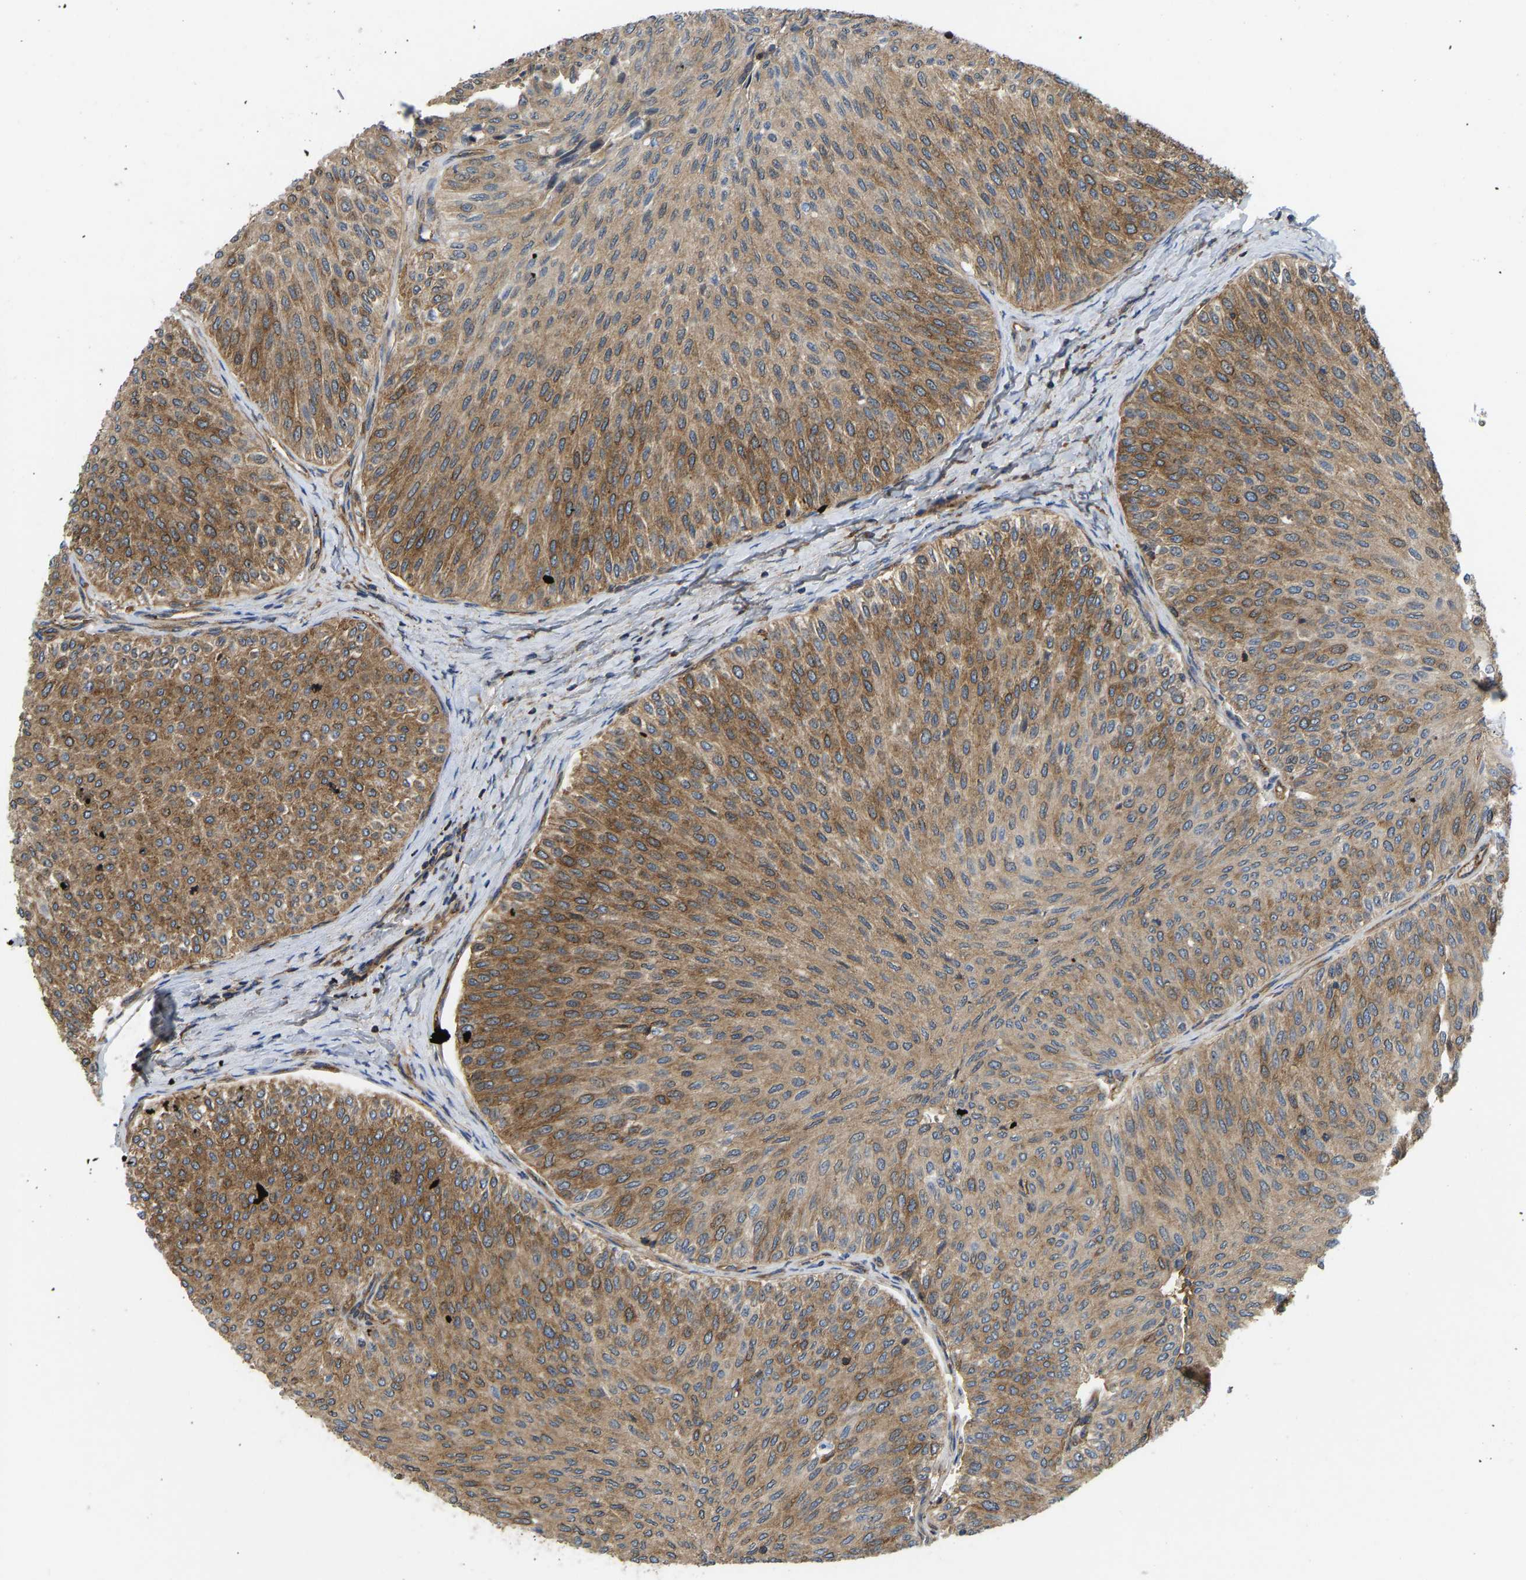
{"staining": {"intensity": "moderate", "quantity": ">75%", "location": "cytoplasmic/membranous"}, "tissue": "urothelial cancer", "cell_type": "Tumor cells", "image_type": "cancer", "snomed": [{"axis": "morphology", "description": "Urothelial carcinoma, Low grade"}, {"axis": "topography", "description": "Urinary bladder"}], "caption": "IHC histopathology image of neoplastic tissue: human urothelial cancer stained using immunohistochemistry displays medium levels of moderate protein expression localized specifically in the cytoplasmic/membranous of tumor cells, appearing as a cytoplasmic/membranous brown color.", "gene": "RASGRF2", "patient": {"sex": "male", "age": 78}}